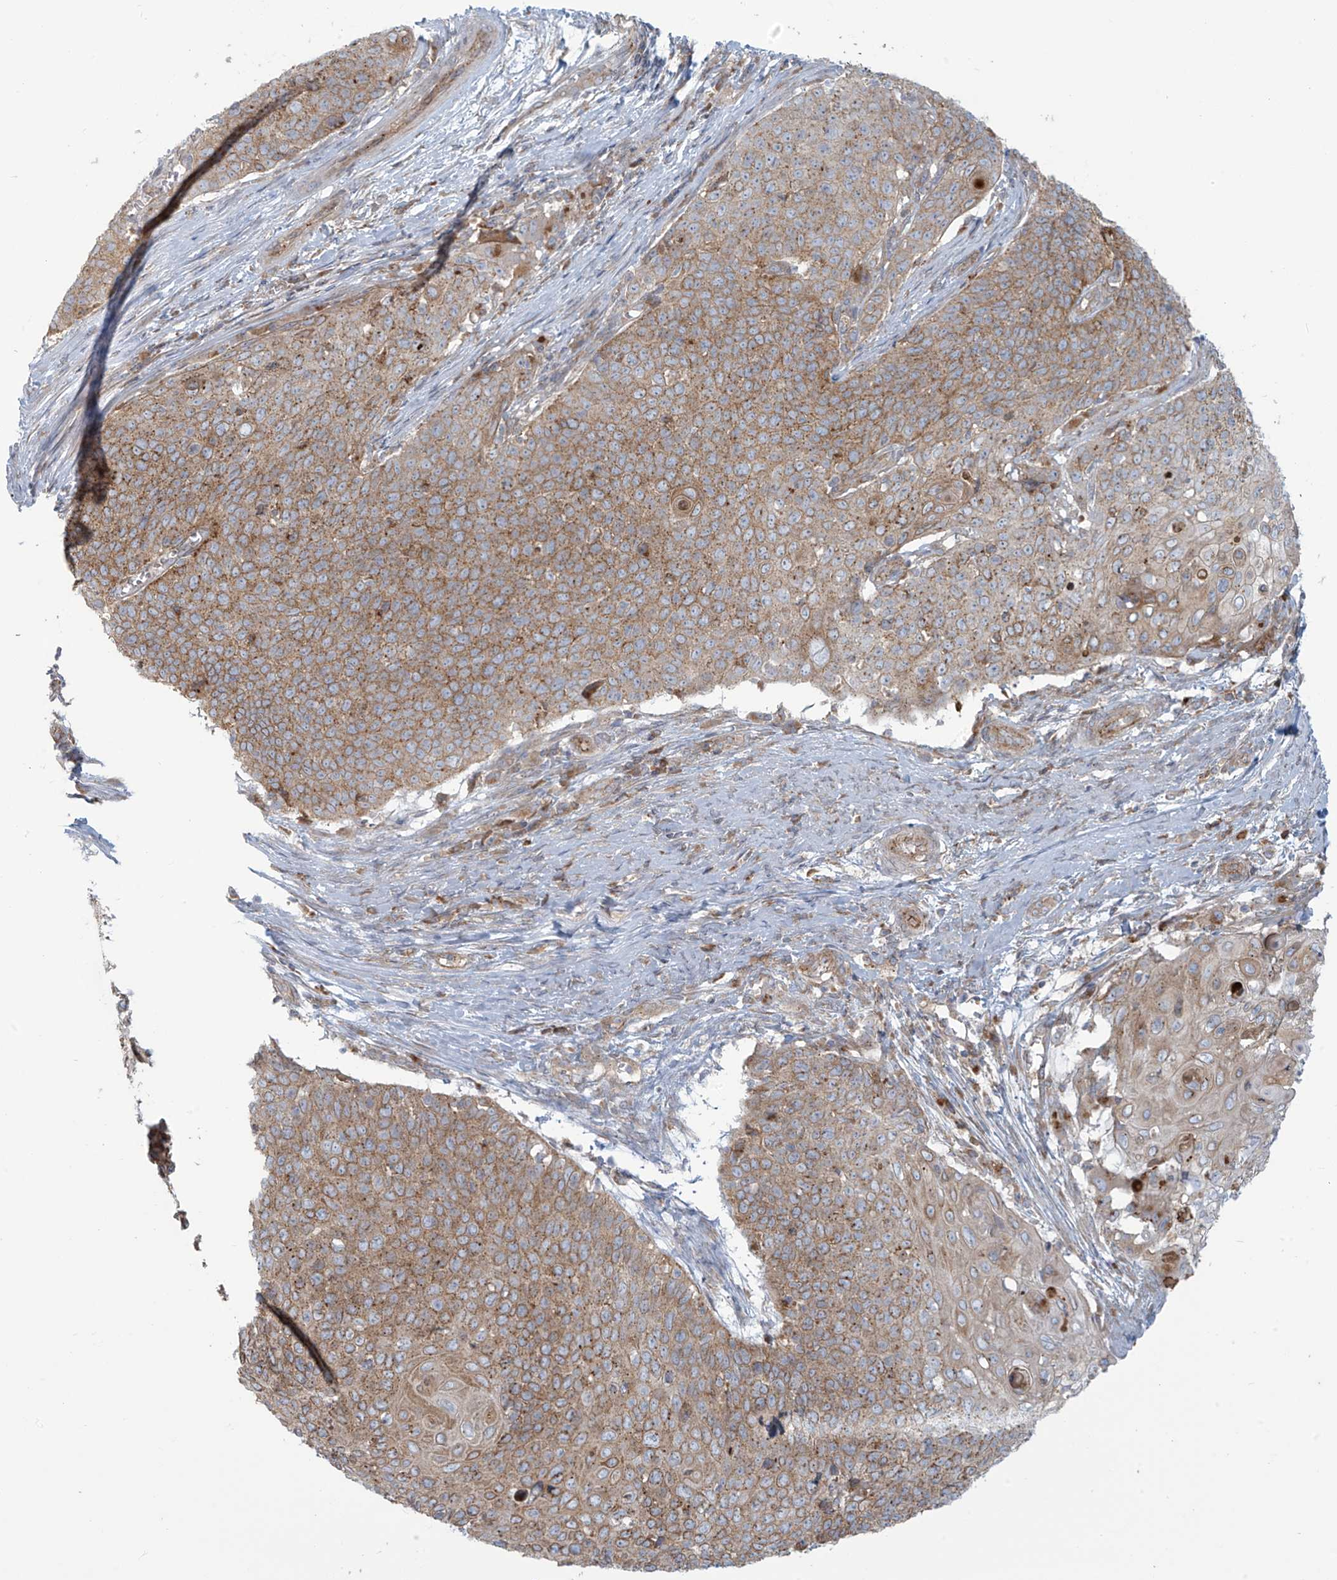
{"staining": {"intensity": "moderate", "quantity": ">75%", "location": "cytoplasmic/membranous"}, "tissue": "cervical cancer", "cell_type": "Tumor cells", "image_type": "cancer", "snomed": [{"axis": "morphology", "description": "Squamous cell carcinoma, NOS"}, {"axis": "topography", "description": "Cervix"}], "caption": "Cervical cancer (squamous cell carcinoma) stained for a protein (brown) displays moderate cytoplasmic/membranous positive expression in about >75% of tumor cells.", "gene": "LZTS3", "patient": {"sex": "female", "age": 39}}